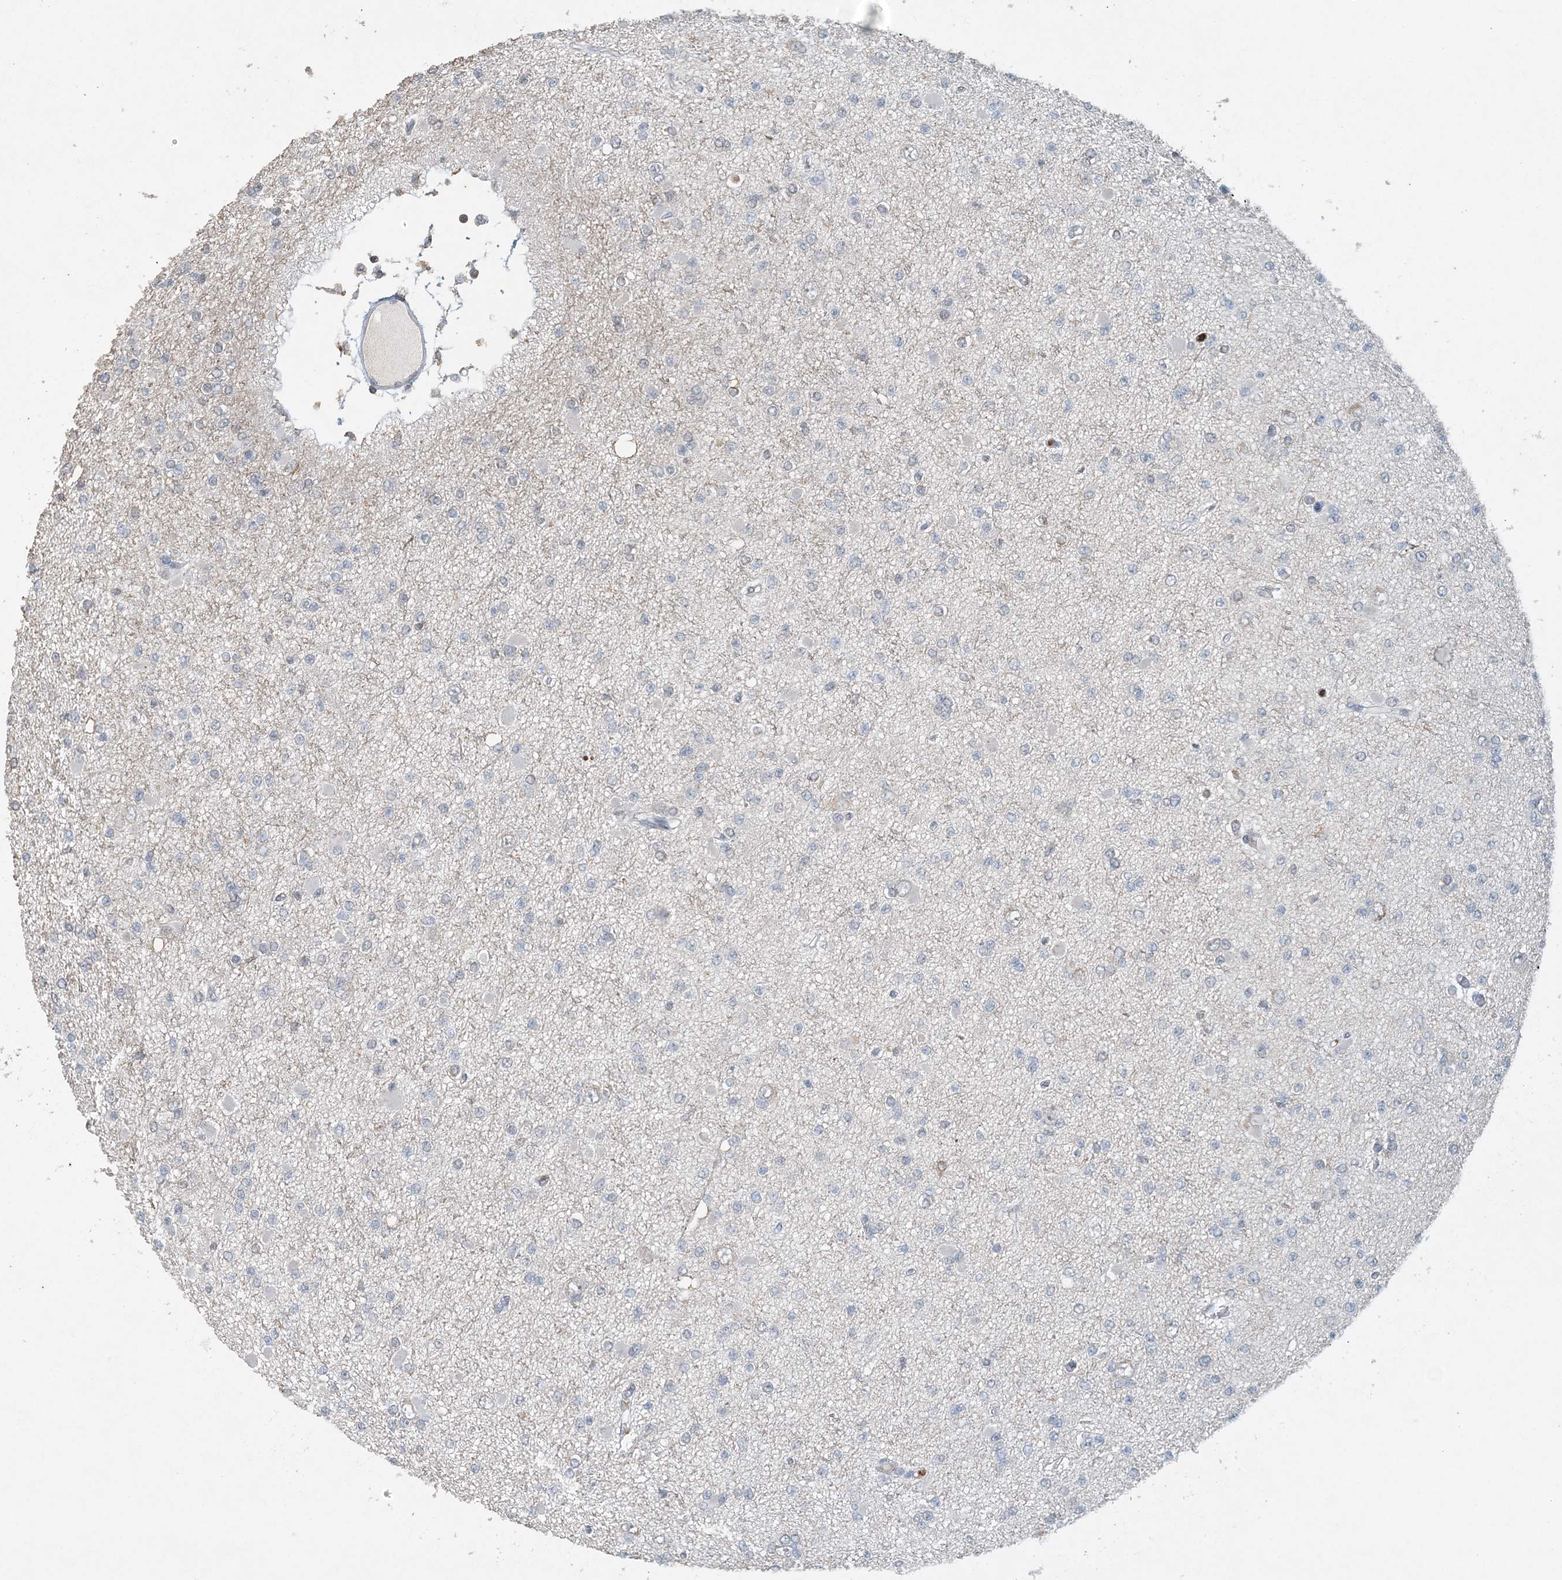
{"staining": {"intensity": "negative", "quantity": "none", "location": "none"}, "tissue": "glioma", "cell_type": "Tumor cells", "image_type": "cancer", "snomed": [{"axis": "morphology", "description": "Glioma, malignant, Low grade"}, {"axis": "topography", "description": "Brain"}], "caption": "This image is of malignant low-grade glioma stained with immunohistochemistry to label a protein in brown with the nuclei are counter-stained blue. There is no positivity in tumor cells.", "gene": "FAM110A", "patient": {"sex": "female", "age": 22}}